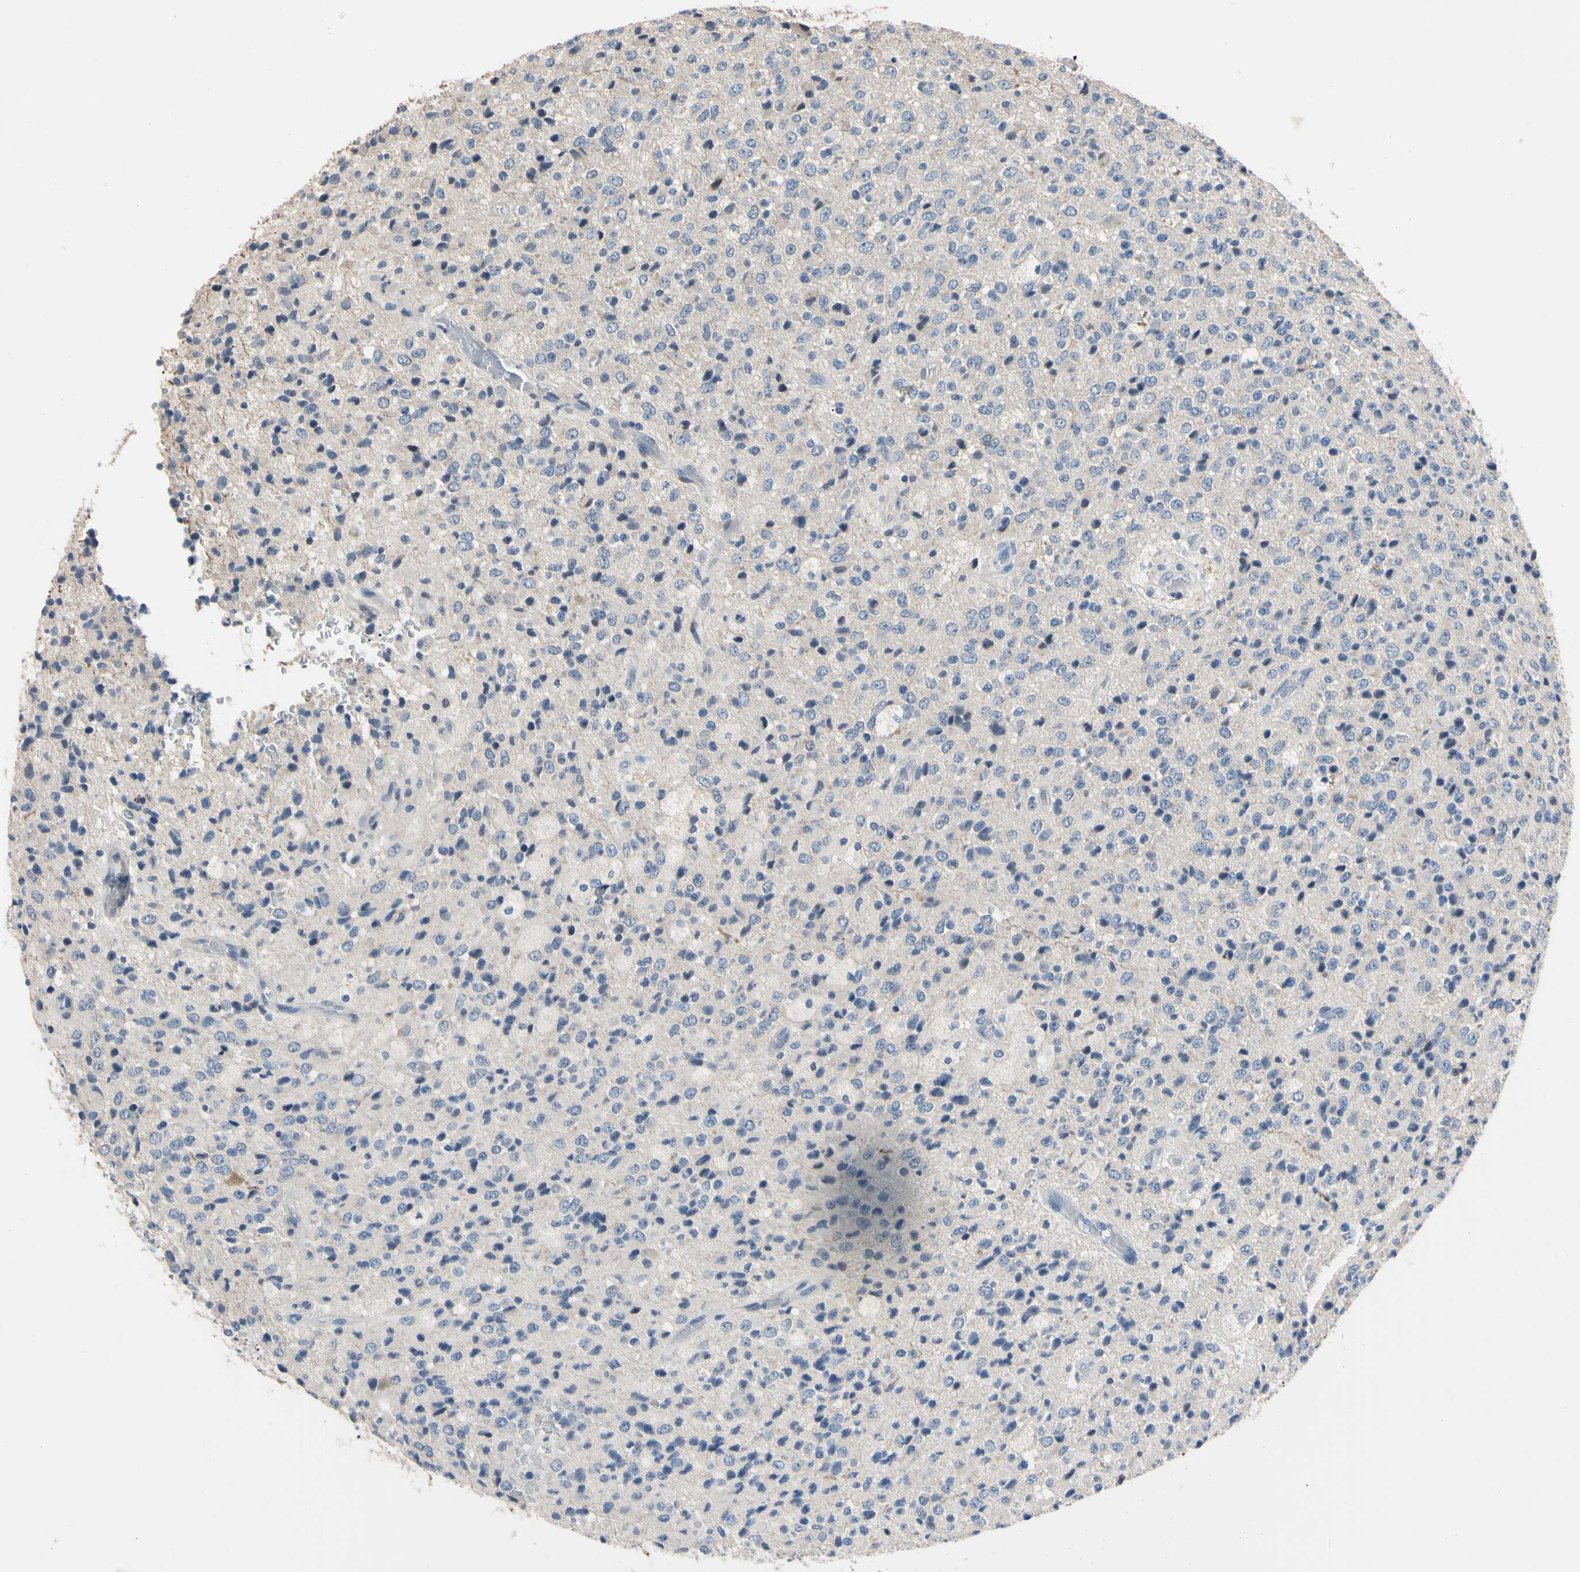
{"staining": {"intensity": "negative", "quantity": "none", "location": "none"}, "tissue": "glioma", "cell_type": "Tumor cells", "image_type": "cancer", "snomed": [{"axis": "morphology", "description": "Glioma, malignant, High grade"}, {"axis": "topography", "description": "pancreas cauda"}], "caption": "Tumor cells show no significant protein expression in glioma.", "gene": "PNKD", "patient": {"sex": "male", "age": 60}}